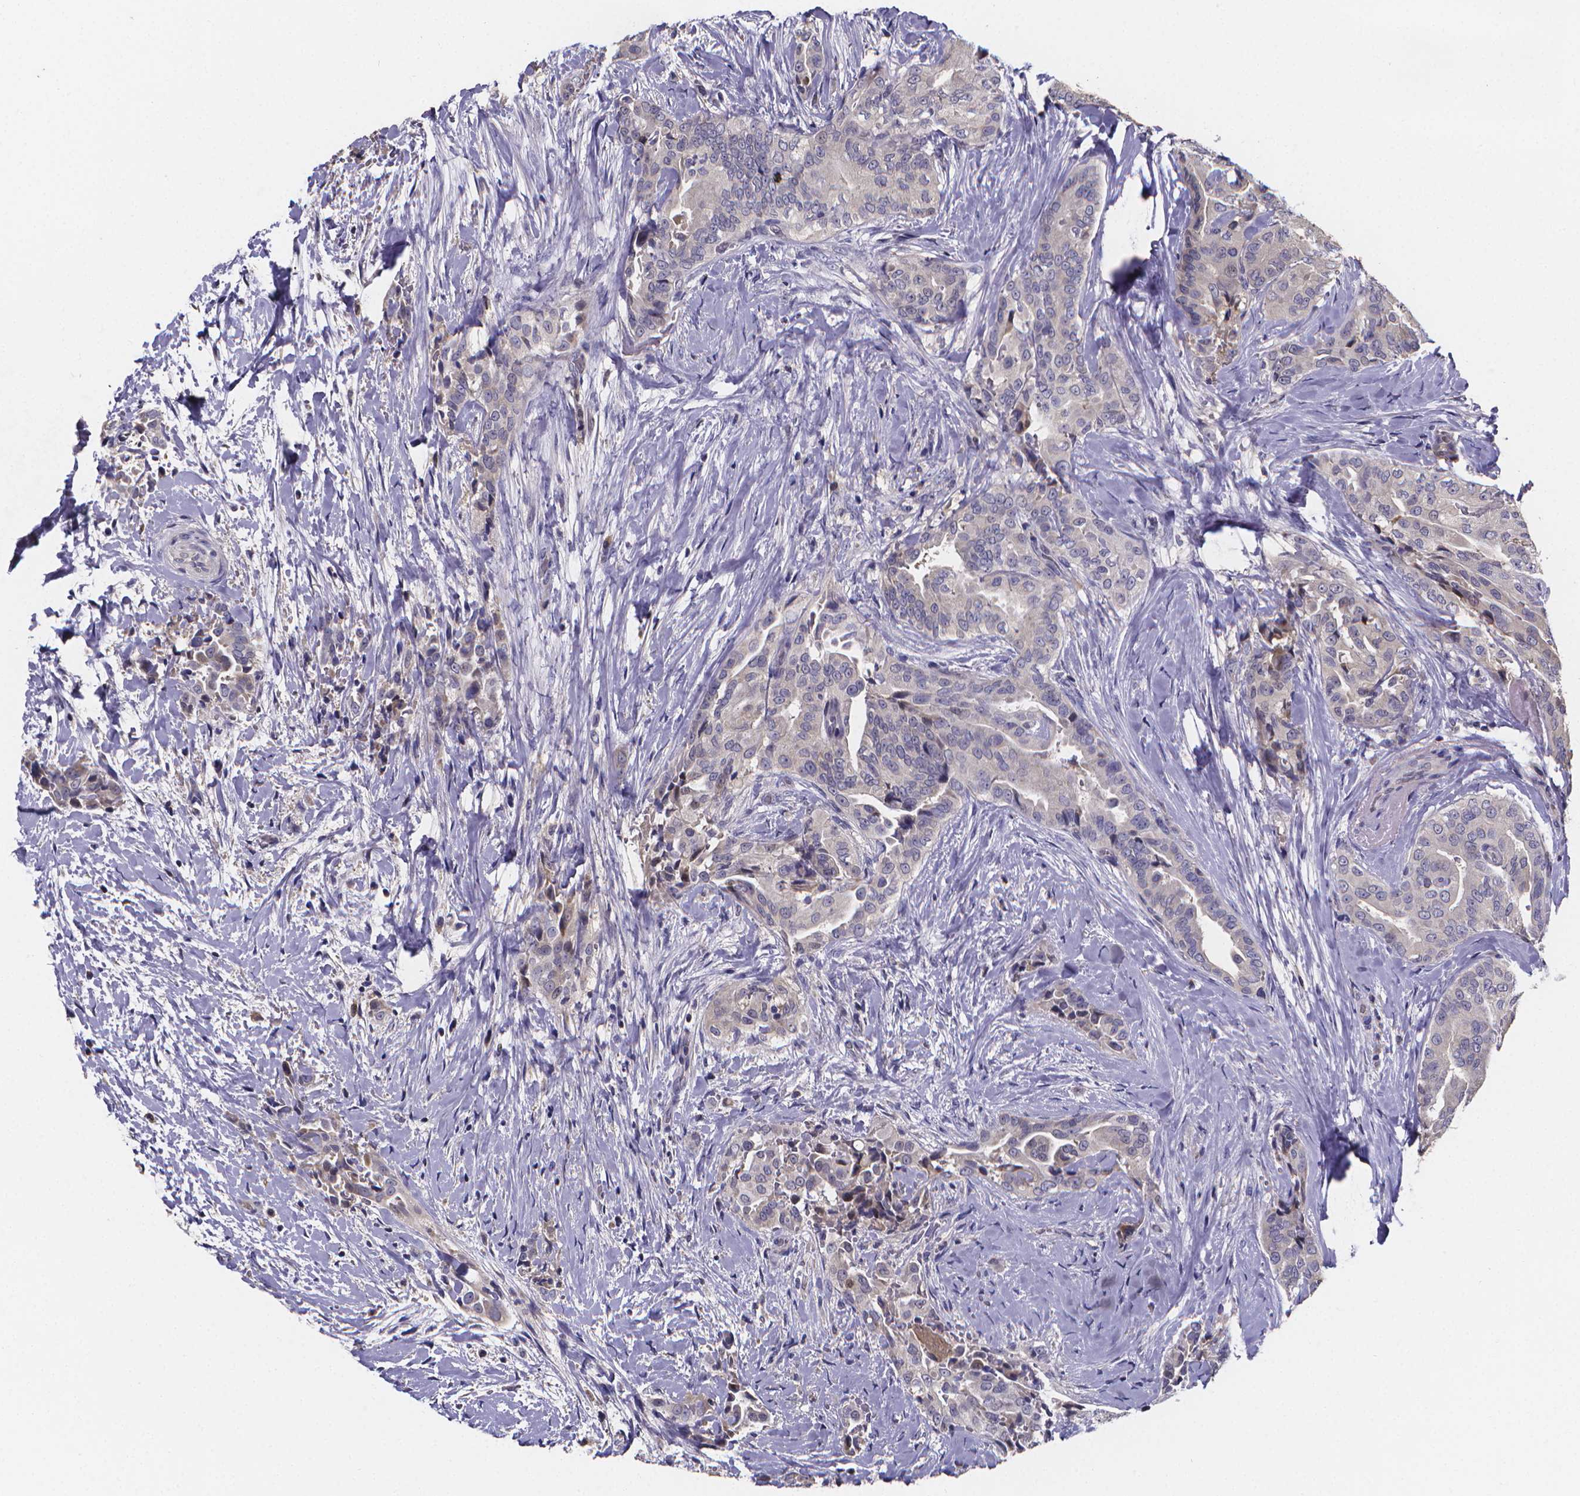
{"staining": {"intensity": "negative", "quantity": "none", "location": "none"}, "tissue": "thyroid cancer", "cell_type": "Tumor cells", "image_type": "cancer", "snomed": [{"axis": "morphology", "description": "Papillary adenocarcinoma, NOS"}, {"axis": "topography", "description": "Thyroid gland"}], "caption": "This is a image of immunohistochemistry (IHC) staining of thyroid papillary adenocarcinoma, which shows no positivity in tumor cells.", "gene": "PAH", "patient": {"sex": "male", "age": 61}}